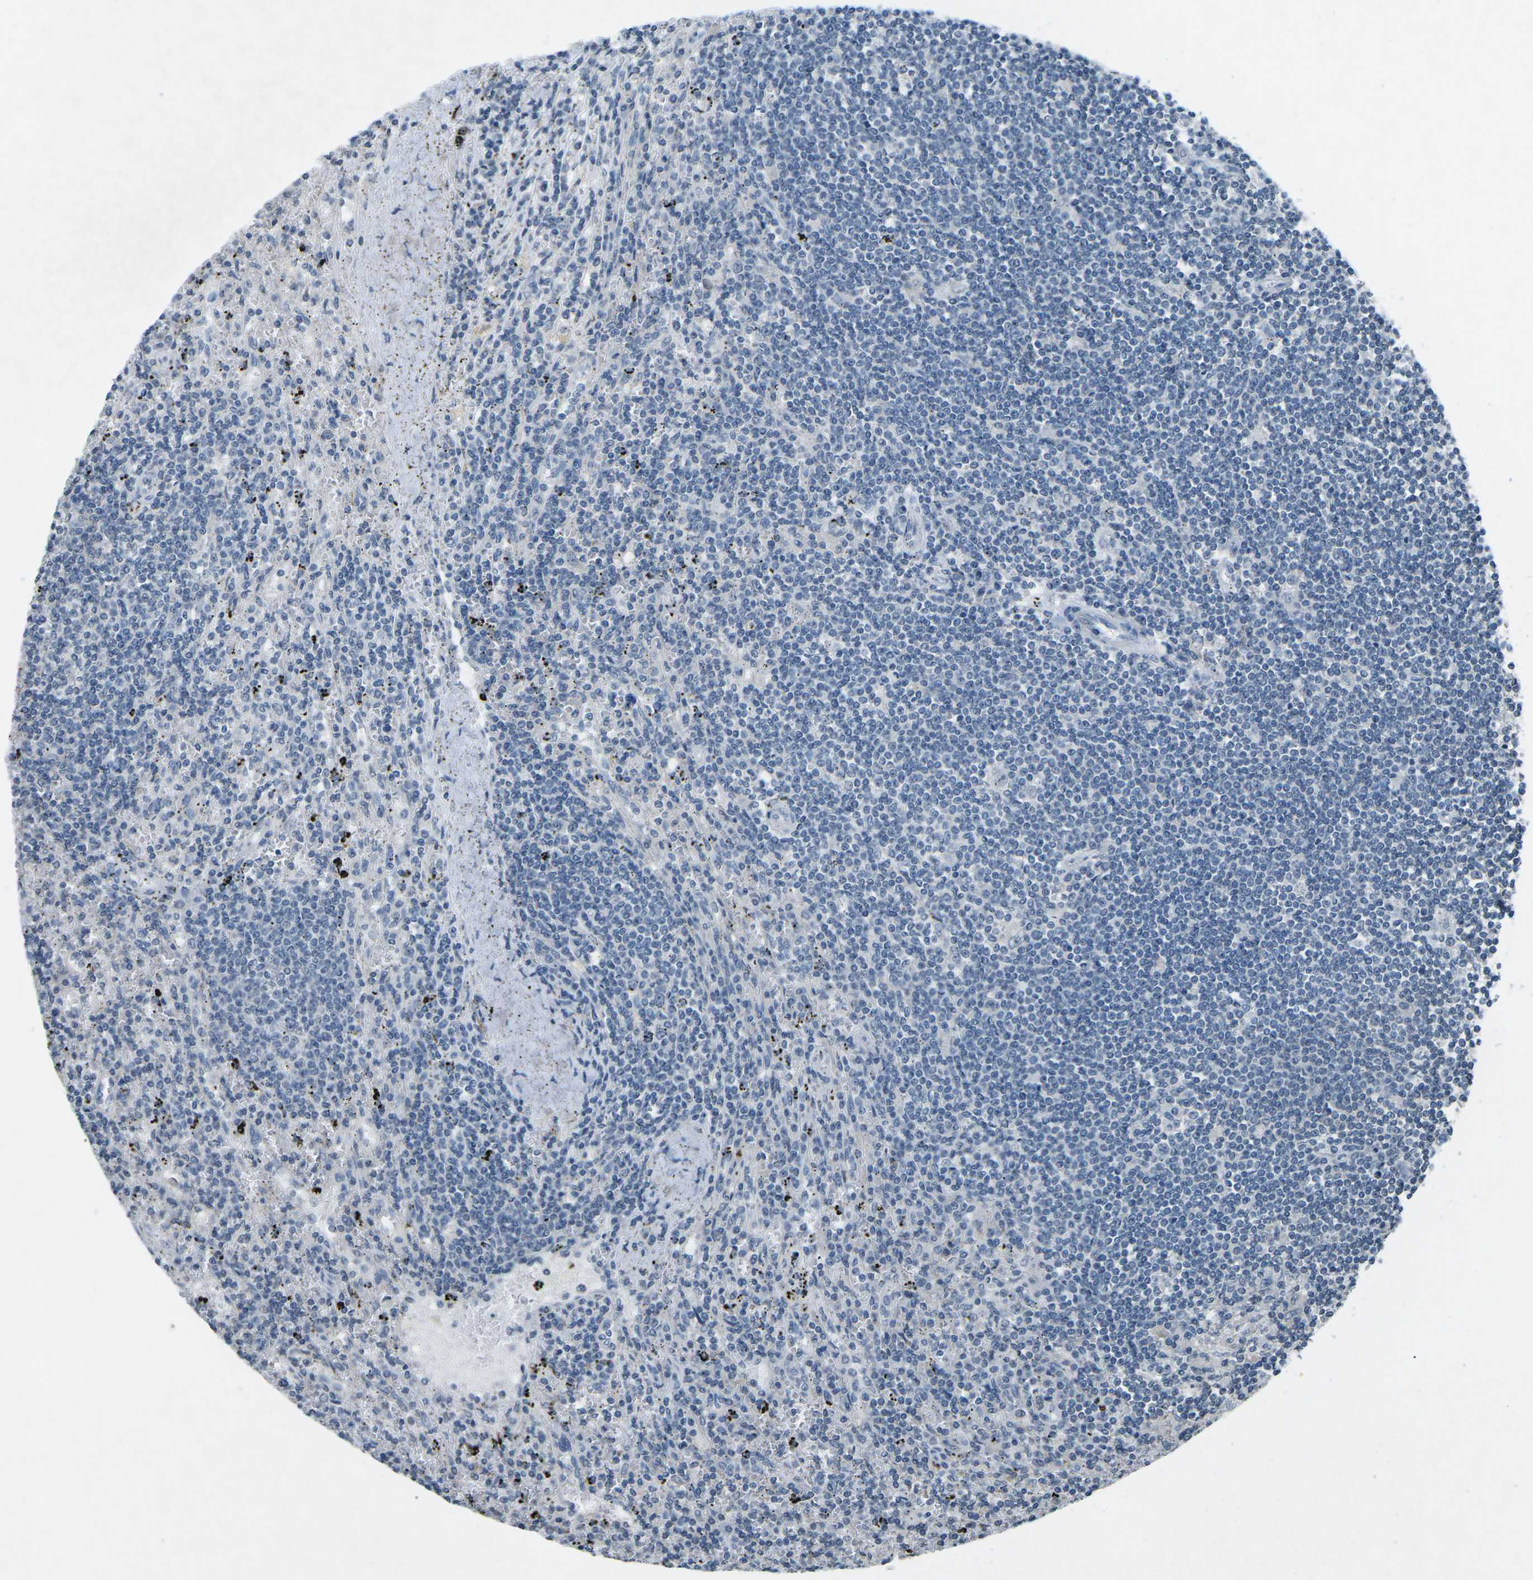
{"staining": {"intensity": "negative", "quantity": "none", "location": "none"}, "tissue": "lymphoma", "cell_type": "Tumor cells", "image_type": "cancer", "snomed": [{"axis": "morphology", "description": "Malignant lymphoma, non-Hodgkin's type, Low grade"}, {"axis": "topography", "description": "Spleen"}], "caption": "The image shows no staining of tumor cells in malignant lymphoma, non-Hodgkin's type (low-grade).", "gene": "TFR2", "patient": {"sex": "male", "age": 76}}